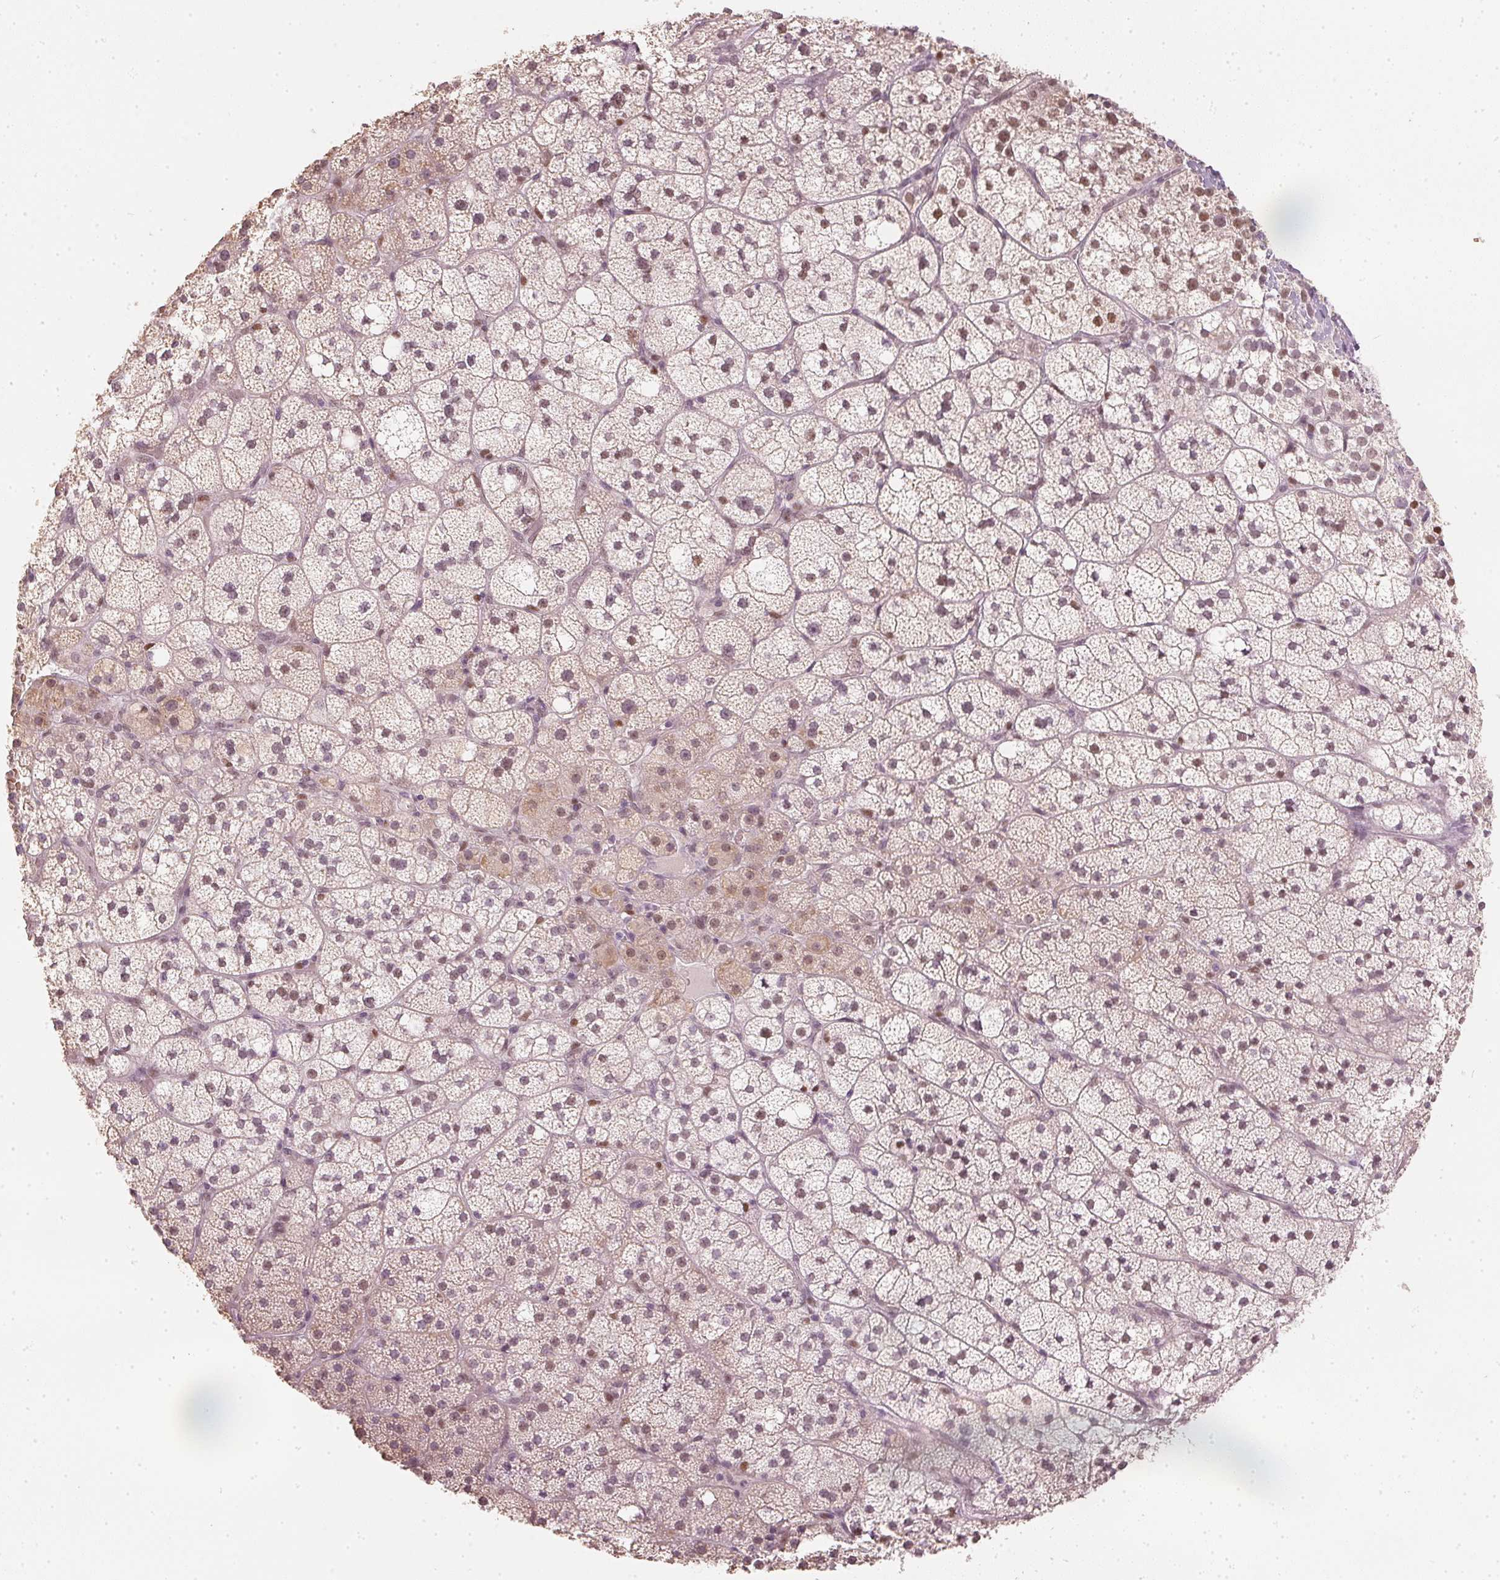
{"staining": {"intensity": "moderate", "quantity": "25%-75%", "location": "nuclear"}, "tissue": "adrenal gland", "cell_type": "Glandular cells", "image_type": "normal", "snomed": [{"axis": "morphology", "description": "Normal tissue, NOS"}, {"axis": "topography", "description": "Adrenal gland"}], "caption": "Adrenal gland stained with immunohistochemistry (IHC) demonstrates moderate nuclear positivity in about 25%-75% of glandular cells. The protein is stained brown, and the nuclei are stained in blue (DAB IHC with brightfield microscopy, high magnification).", "gene": "ENSG00000267001", "patient": {"sex": "male", "age": 53}}